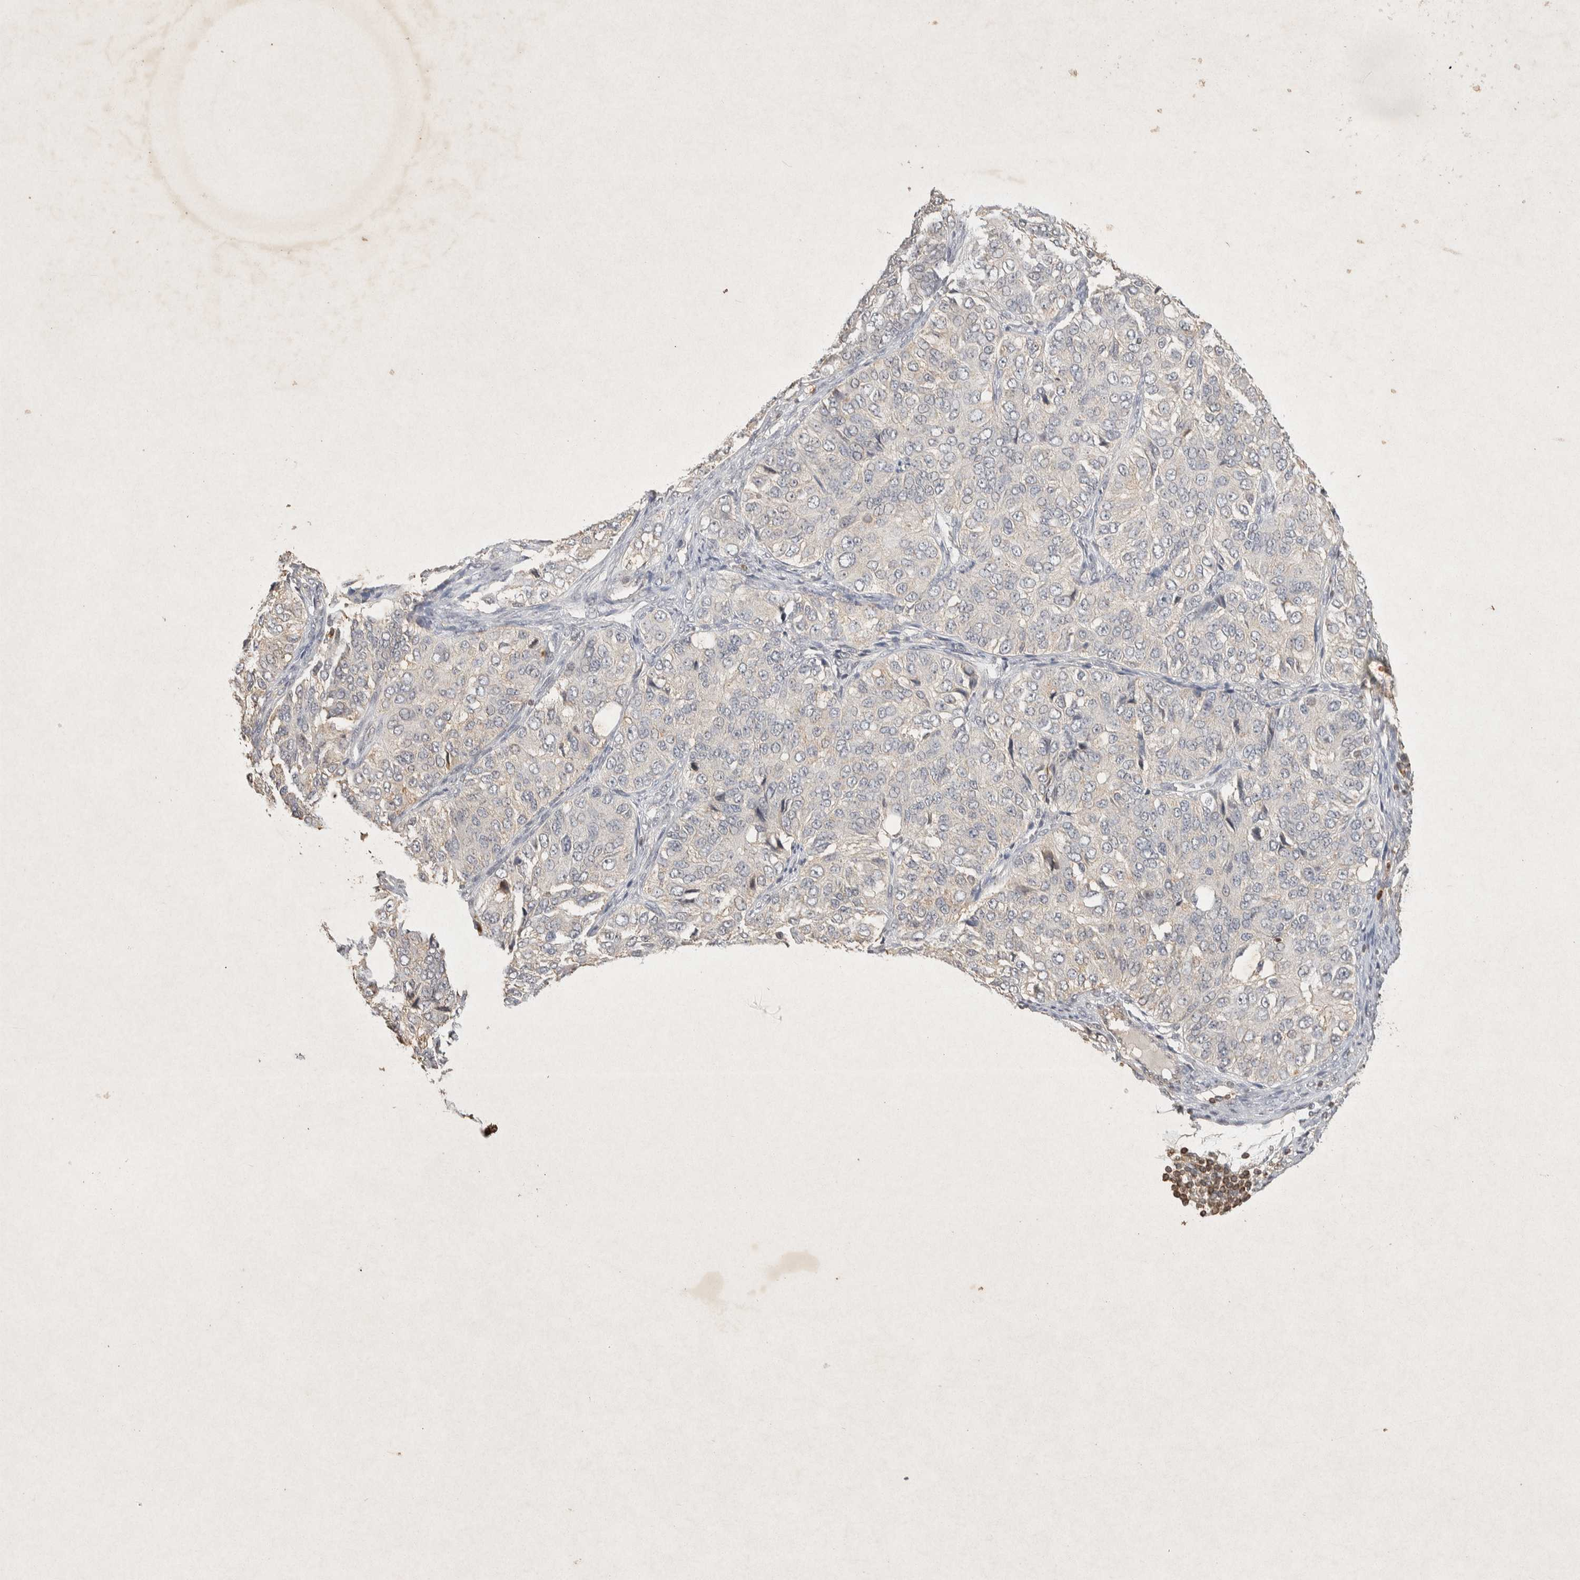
{"staining": {"intensity": "negative", "quantity": "none", "location": "none"}, "tissue": "ovarian cancer", "cell_type": "Tumor cells", "image_type": "cancer", "snomed": [{"axis": "morphology", "description": "Carcinoma, endometroid"}, {"axis": "topography", "description": "Ovary"}], "caption": "A histopathology image of human ovarian cancer (endometroid carcinoma) is negative for staining in tumor cells.", "gene": "RAC2", "patient": {"sex": "female", "age": 51}}